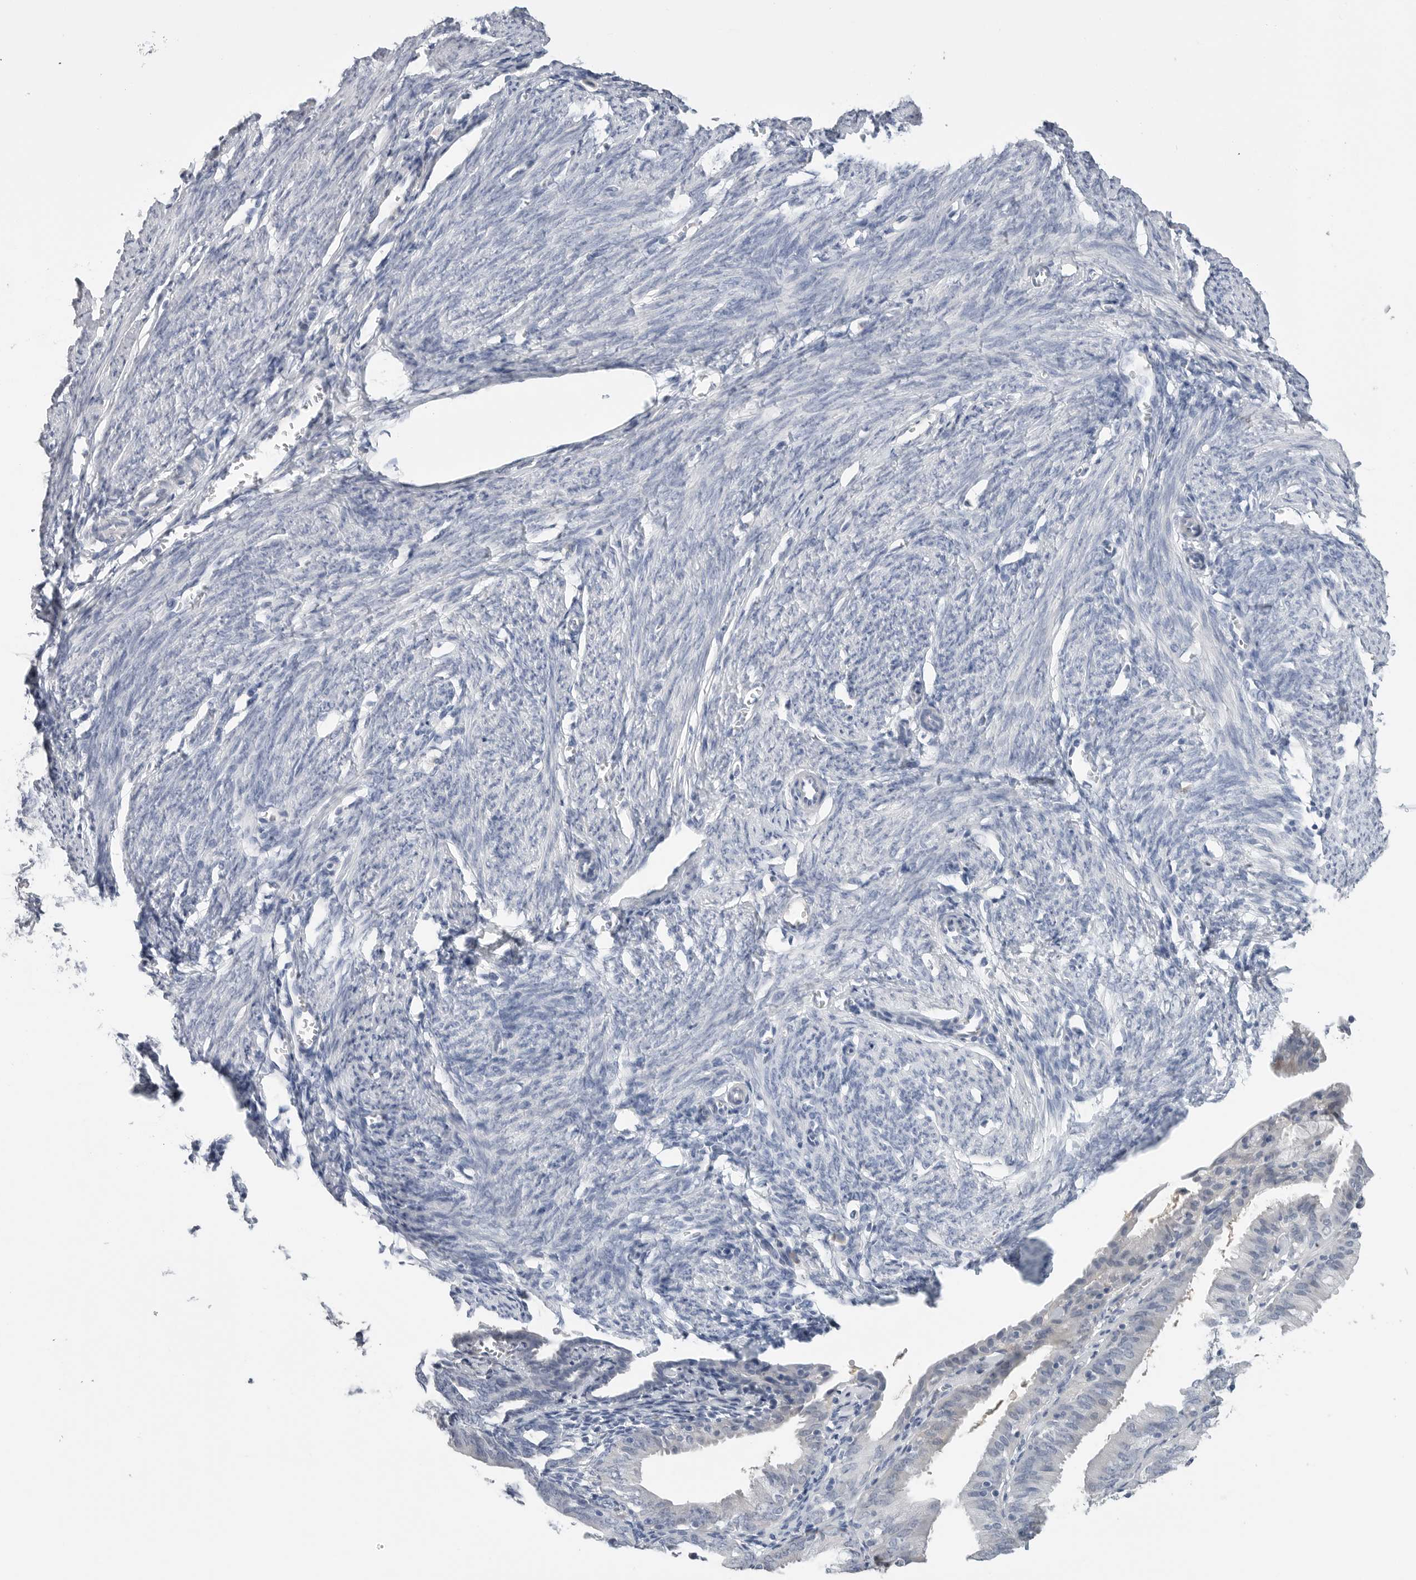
{"staining": {"intensity": "negative", "quantity": "none", "location": "none"}, "tissue": "endometrium", "cell_type": "Cells in endometrial stroma", "image_type": "normal", "snomed": [{"axis": "morphology", "description": "Normal tissue, NOS"}, {"axis": "morphology", "description": "Adenocarcinoma, NOS"}, {"axis": "topography", "description": "Endometrium"}], "caption": "Immunohistochemistry of benign human endometrium reveals no staining in cells in endometrial stroma. (DAB (3,3'-diaminobenzidine) IHC visualized using brightfield microscopy, high magnification).", "gene": "FABP6", "patient": {"sex": "female", "age": 57}}